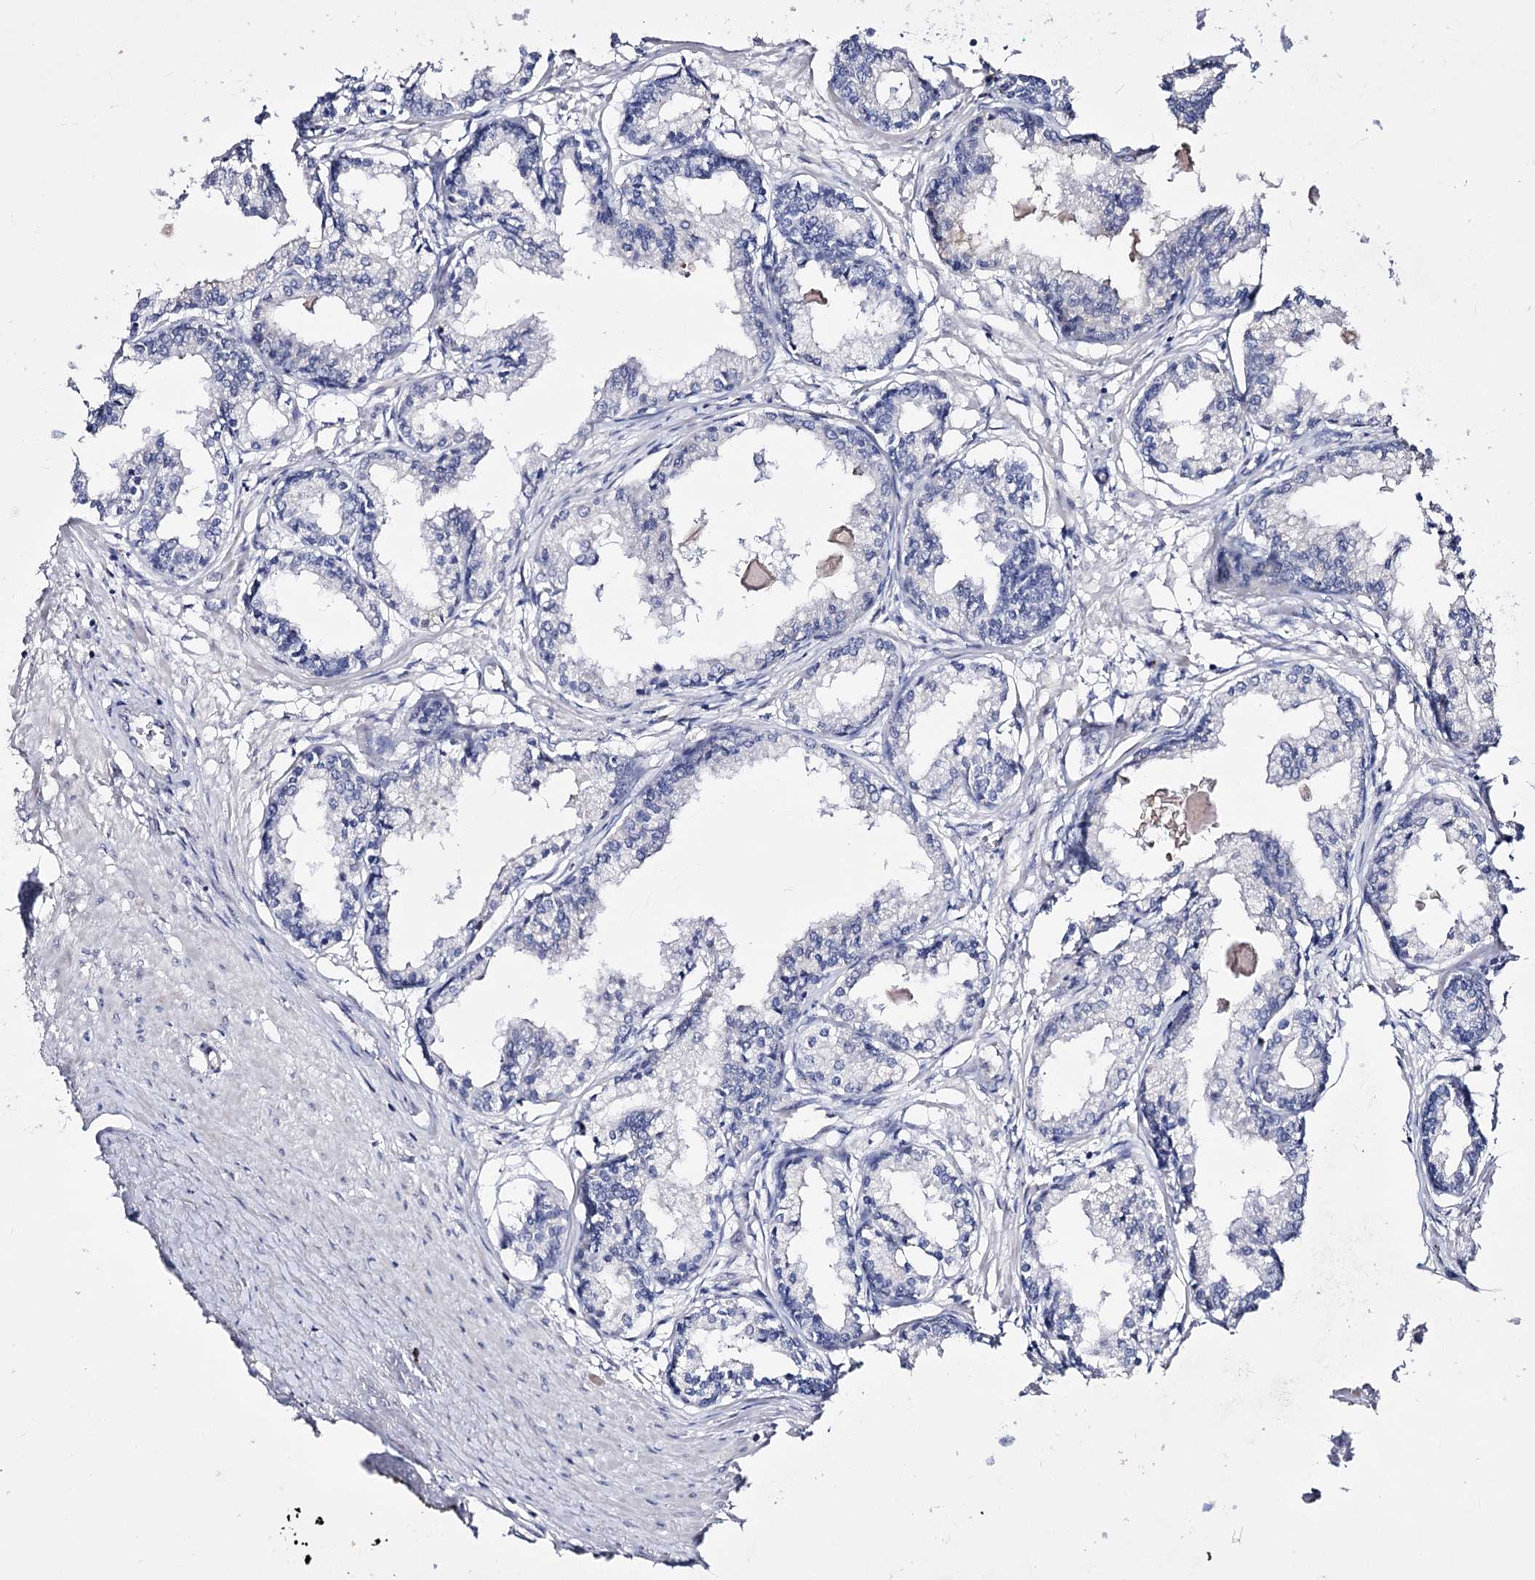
{"staining": {"intensity": "negative", "quantity": "none", "location": "none"}, "tissue": "prostate cancer", "cell_type": "Tumor cells", "image_type": "cancer", "snomed": [{"axis": "morphology", "description": "Adenocarcinoma, High grade"}, {"axis": "topography", "description": "Prostate"}], "caption": "This is an IHC photomicrograph of prostate high-grade adenocarcinoma. There is no staining in tumor cells.", "gene": "PCGF5", "patient": {"sex": "male", "age": 68}}